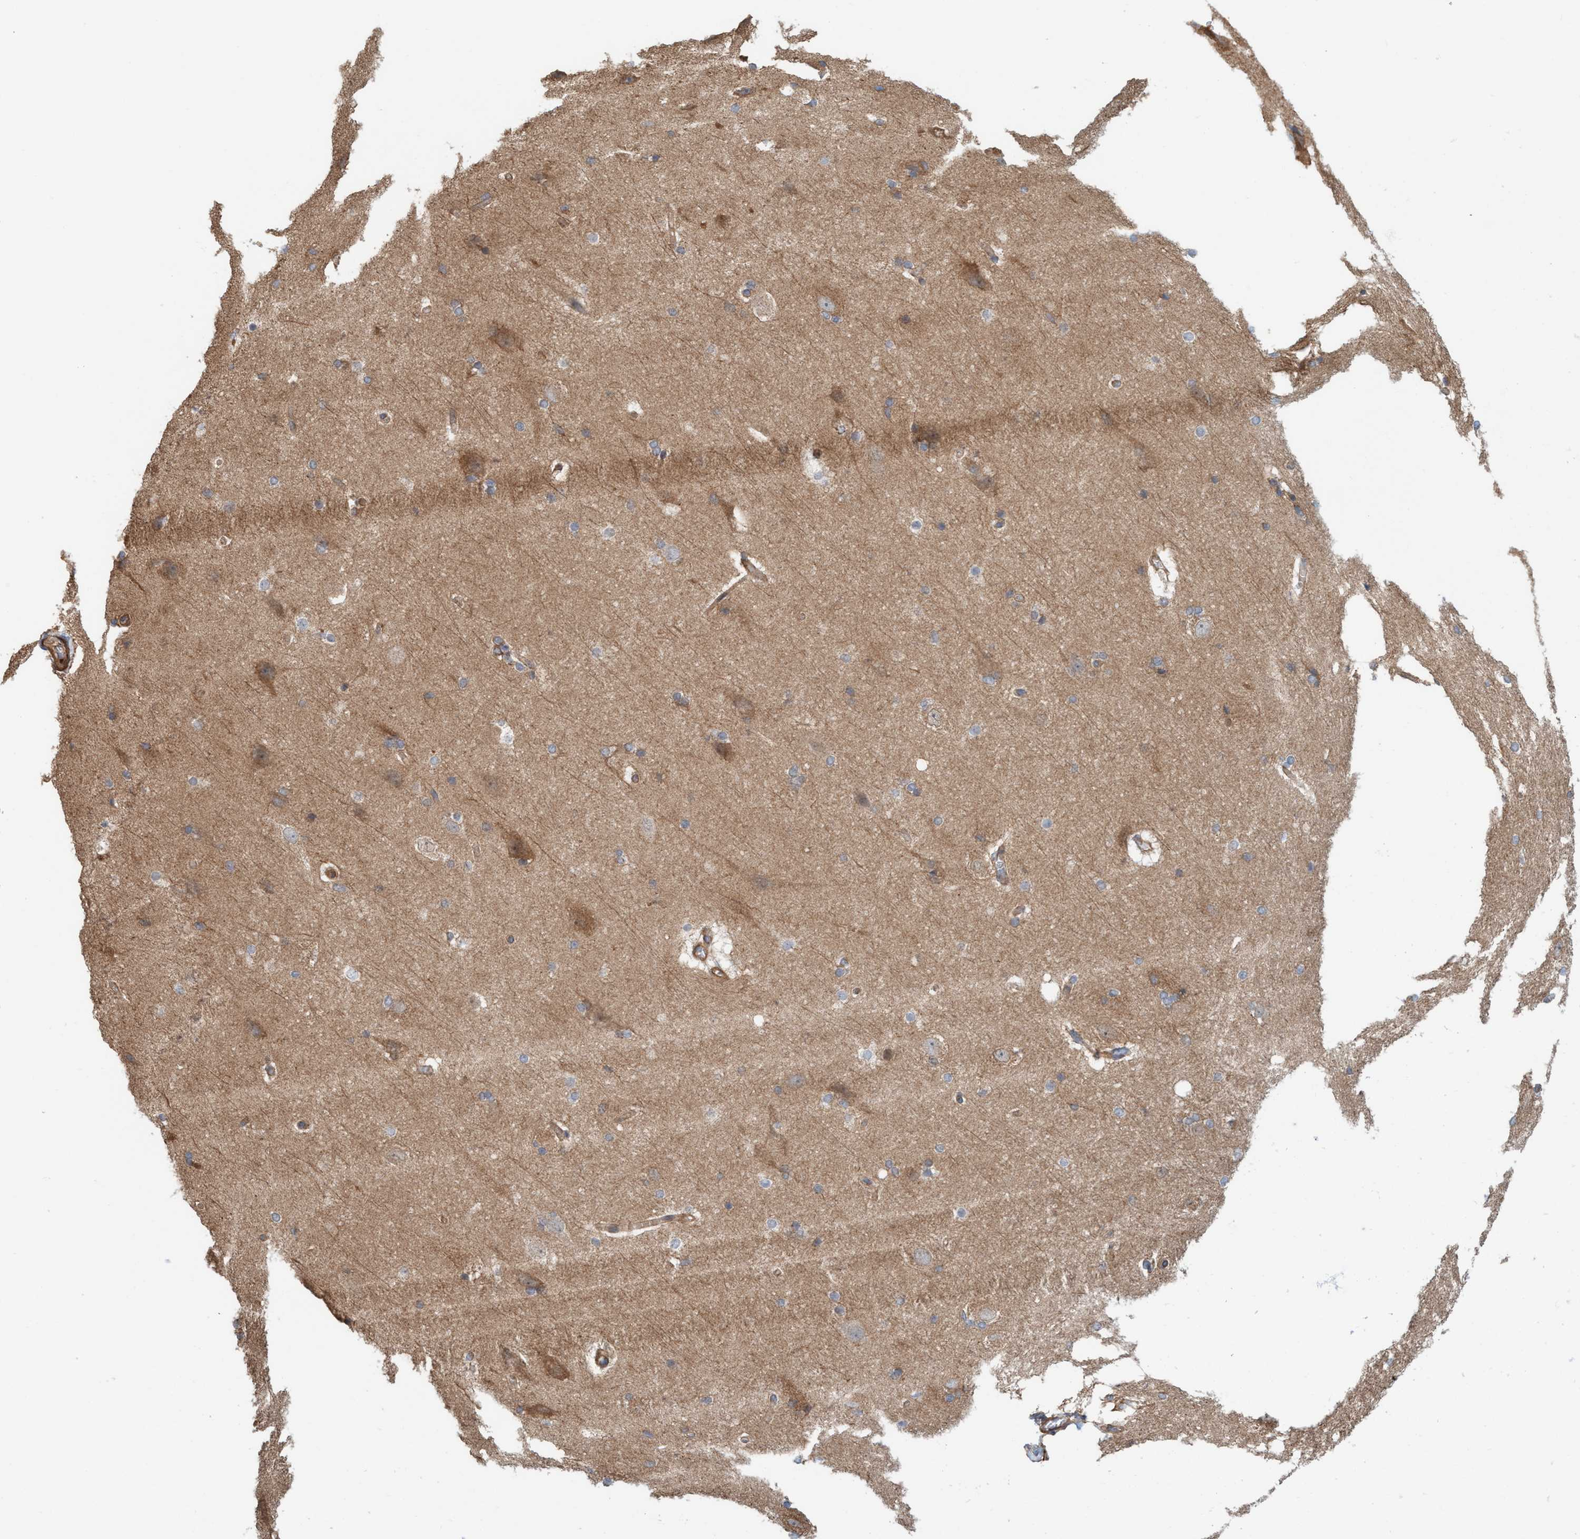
{"staining": {"intensity": "negative", "quantity": "none", "location": "none"}, "tissue": "cerebral cortex", "cell_type": "Endothelial cells", "image_type": "normal", "snomed": [{"axis": "morphology", "description": "Normal tissue, NOS"}, {"axis": "topography", "description": "Cerebral cortex"}, {"axis": "topography", "description": "Hippocampus"}], "caption": "High power microscopy photomicrograph of an IHC histopathology image of unremarkable cerebral cortex, revealing no significant expression in endothelial cells.", "gene": "SPECC1", "patient": {"sex": "female", "age": 19}}